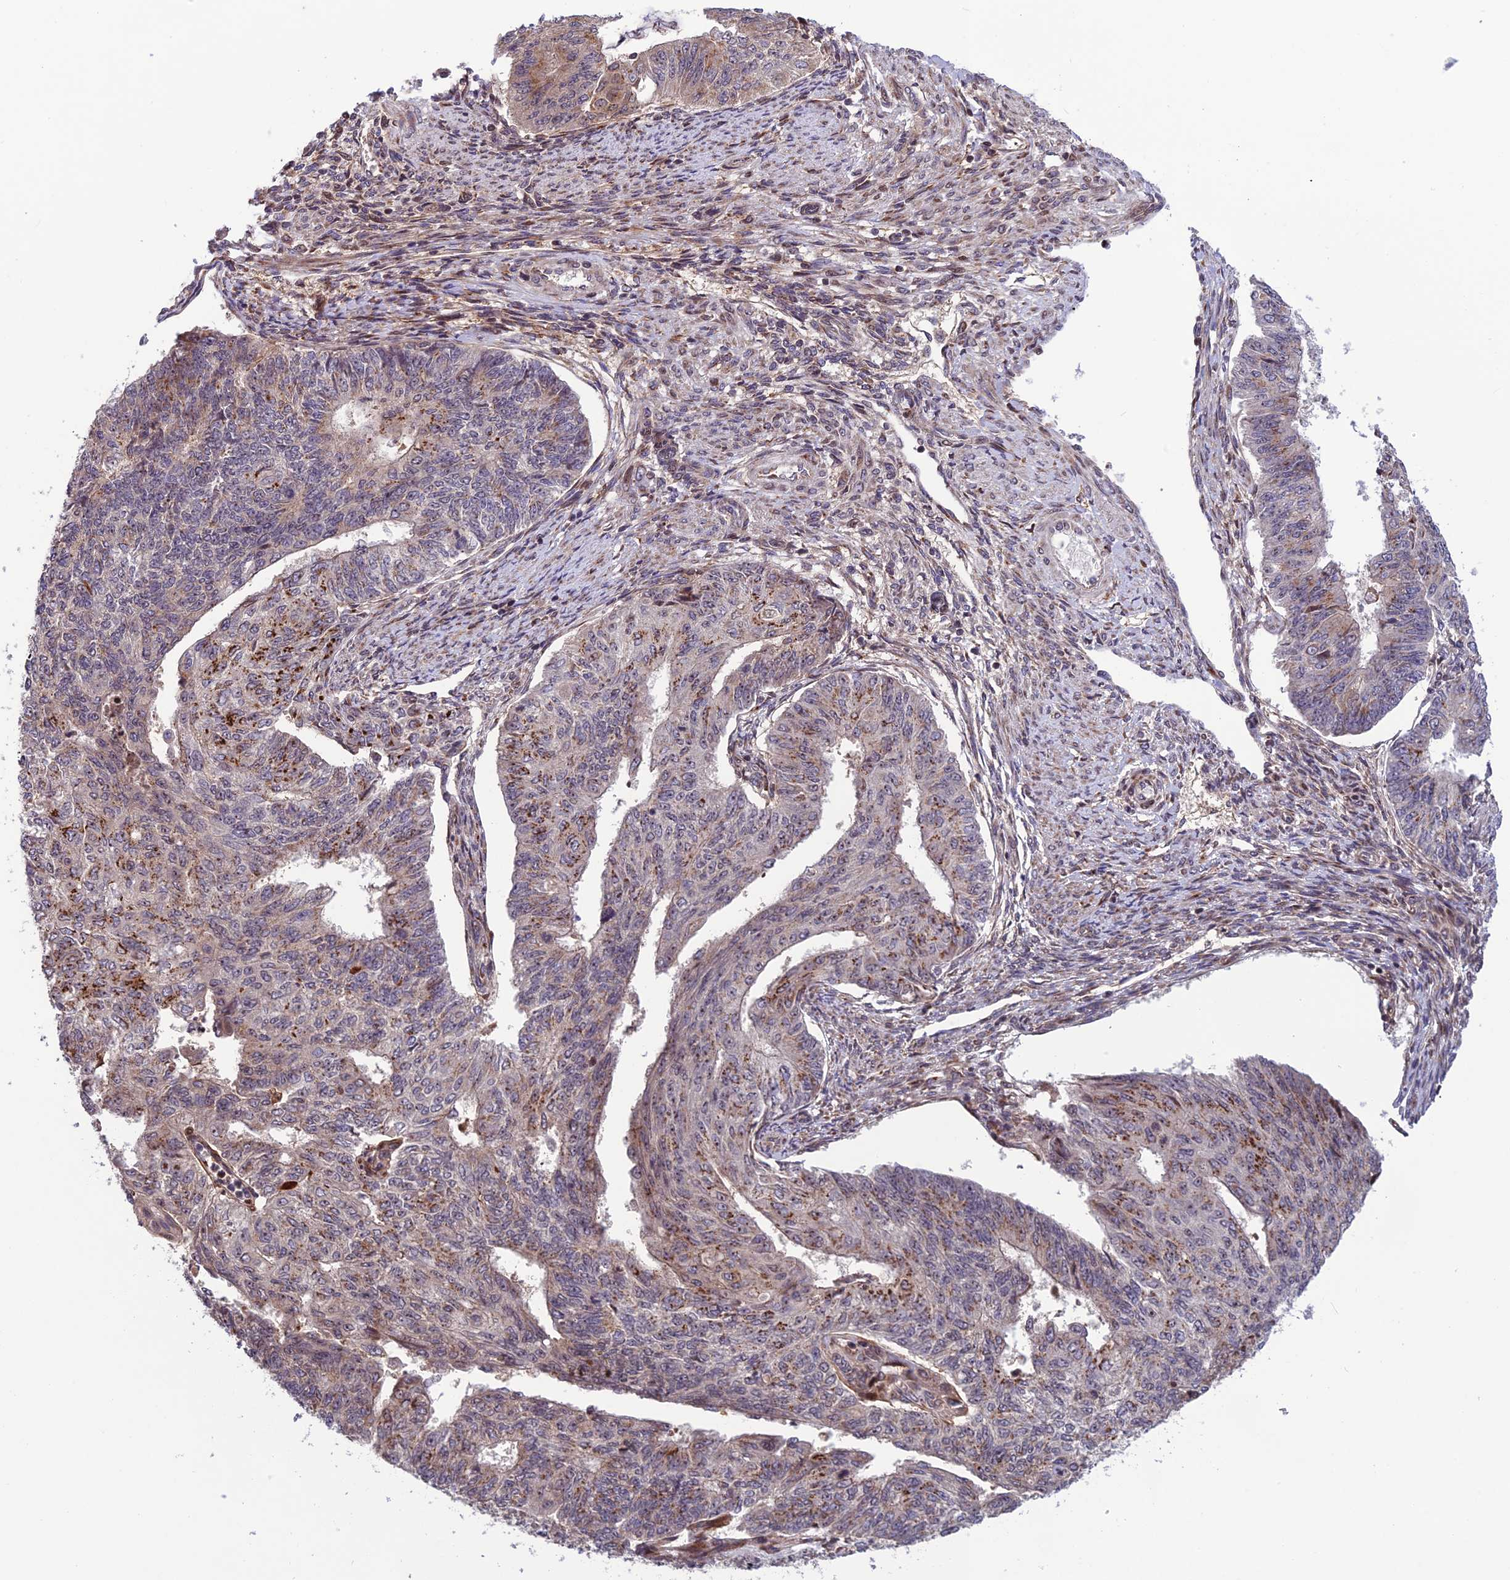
{"staining": {"intensity": "moderate", "quantity": "25%-75%", "location": "cytoplasmic/membranous,nuclear"}, "tissue": "endometrial cancer", "cell_type": "Tumor cells", "image_type": "cancer", "snomed": [{"axis": "morphology", "description": "Adenocarcinoma, NOS"}, {"axis": "topography", "description": "Endometrium"}], "caption": "Human endometrial cancer stained for a protein (brown) demonstrates moderate cytoplasmic/membranous and nuclear positive staining in approximately 25%-75% of tumor cells.", "gene": "SMIM7", "patient": {"sex": "female", "age": 32}}